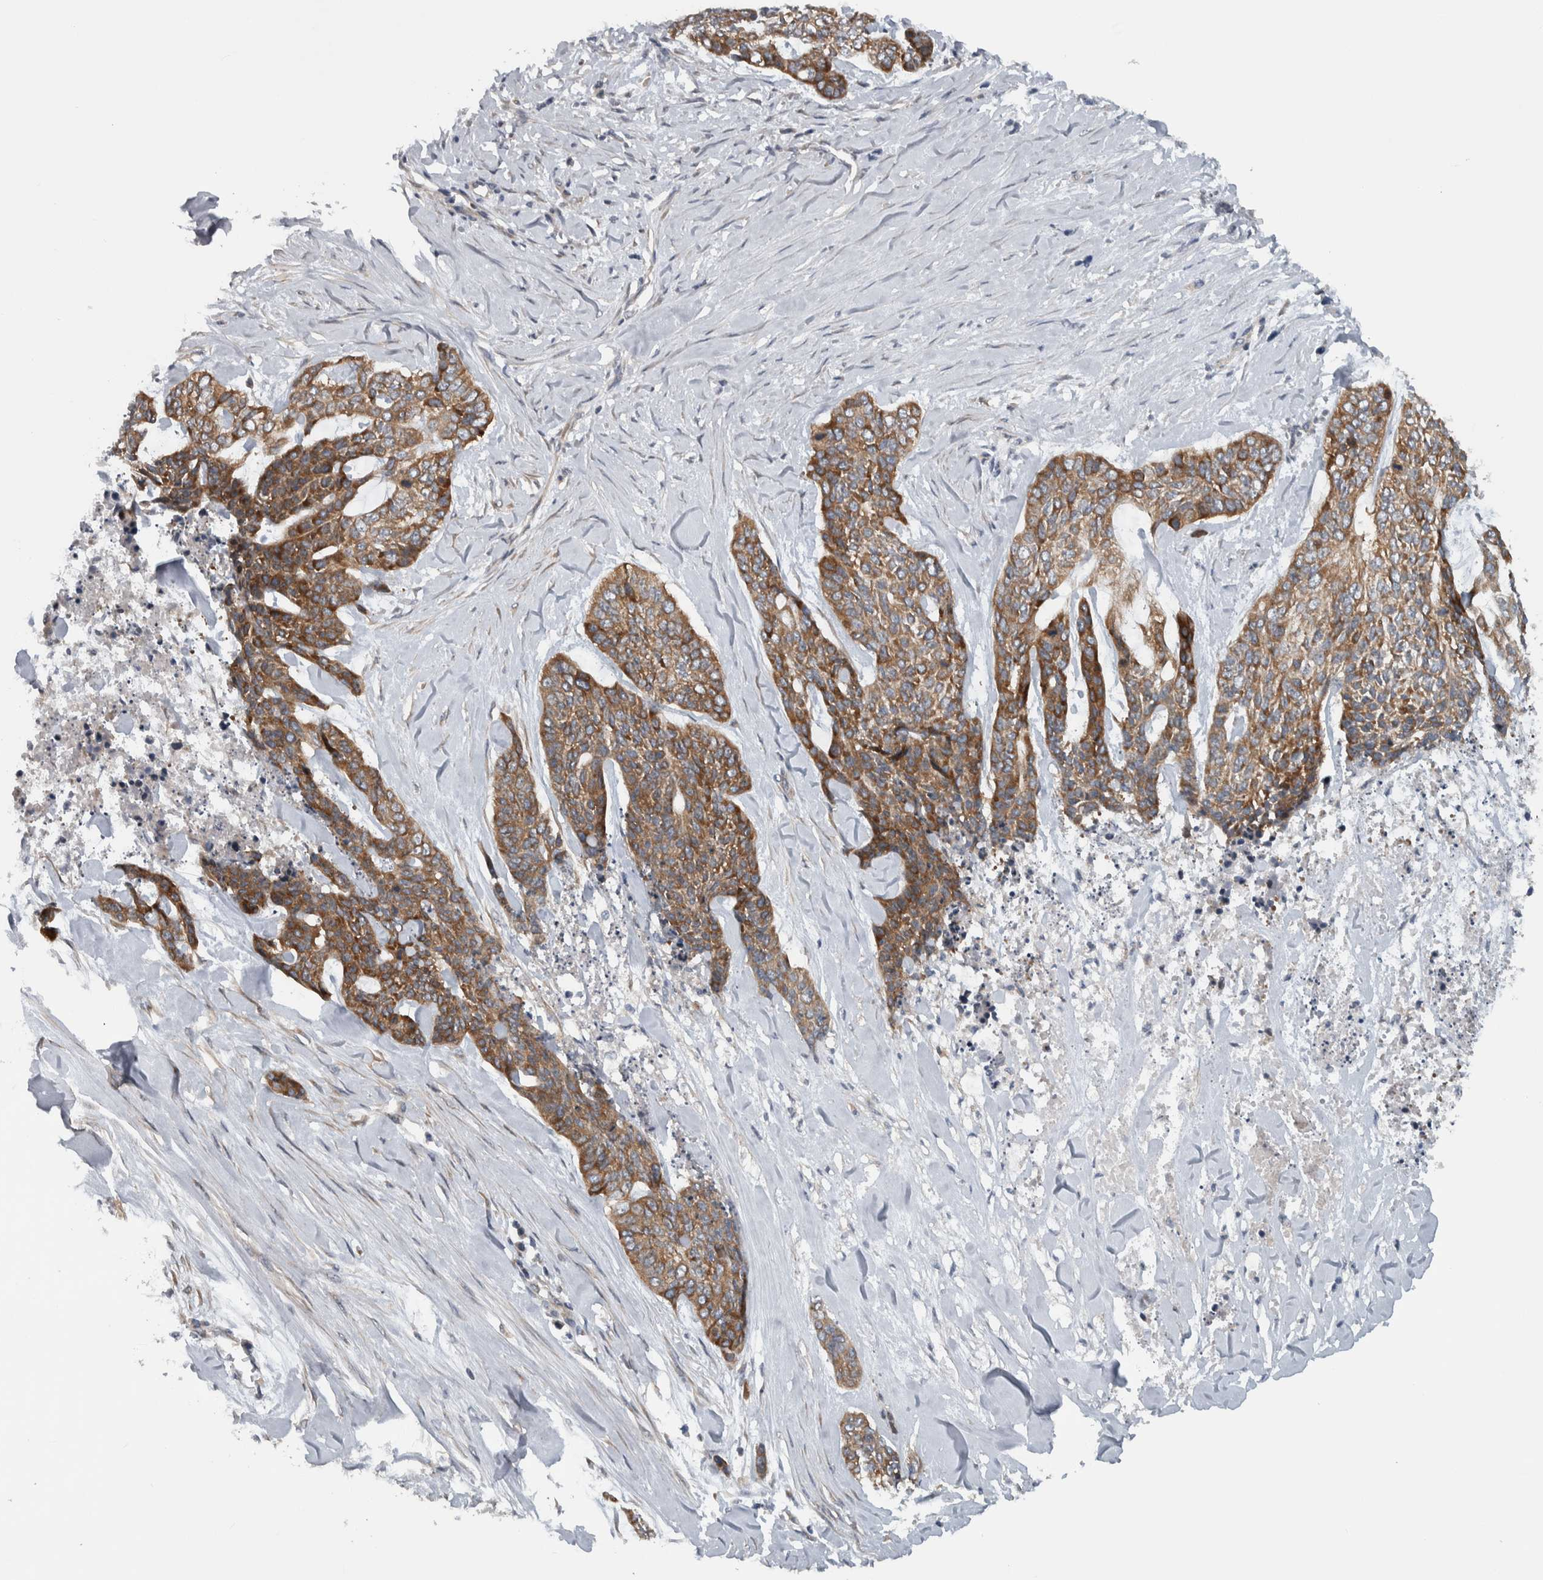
{"staining": {"intensity": "moderate", "quantity": ">75%", "location": "cytoplasmic/membranous"}, "tissue": "skin cancer", "cell_type": "Tumor cells", "image_type": "cancer", "snomed": [{"axis": "morphology", "description": "Basal cell carcinoma"}, {"axis": "topography", "description": "Skin"}], "caption": "High-power microscopy captured an IHC photomicrograph of skin basal cell carcinoma, revealing moderate cytoplasmic/membranous positivity in approximately >75% of tumor cells. Using DAB (3,3'-diaminobenzidine) (brown) and hematoxylin (blue) stains, captured at high magnification using brightfield microscopy.", "gene": "BAIAP2L1", "patient": {"sex": "female", "age": 64}}